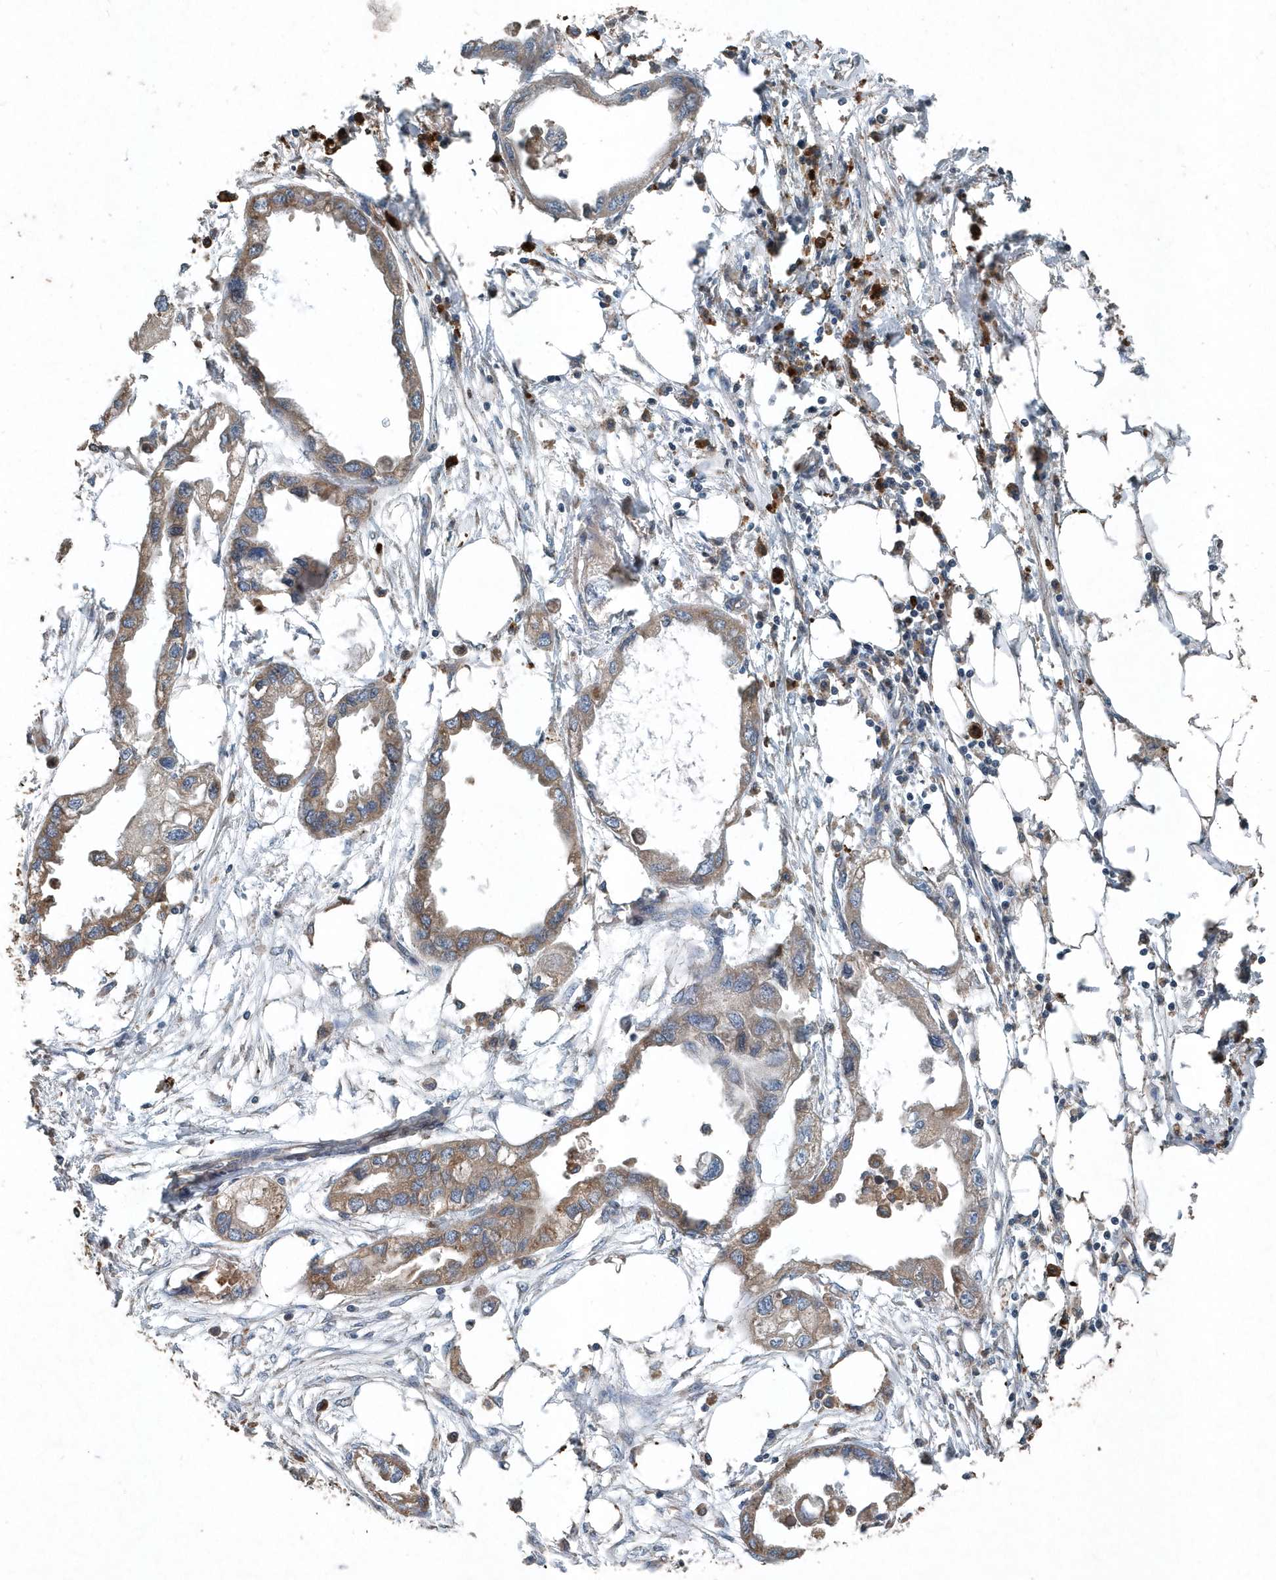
{"staining": {"intensity": "moderate", "quantity": ">75%", "location": "cytoplasmic/membranous"}, "tissue": "endometrial cancer", "cell_type": "Tumor cells", "image_type": "cancer", "snomed": [{"axis": "morphology", "description": "Adenocarcinoma, NOS"}, {"axis": "morphology", "description": "Adenocarcinoma, metastatic, NOS"}, {"axis": "topography", "description": "Adipose tissue"}, {"axis": "topography", "description": "Endometrium"}], "caption": "Human endometrial adenocarcinoma stained for a protein (brown) exhibits moderate cytoplasmic/membranous positive positivity in approximately >75% of tumor cells.", "gene": "SCFD2", "patient": {"sex": "female", "age": 67}}